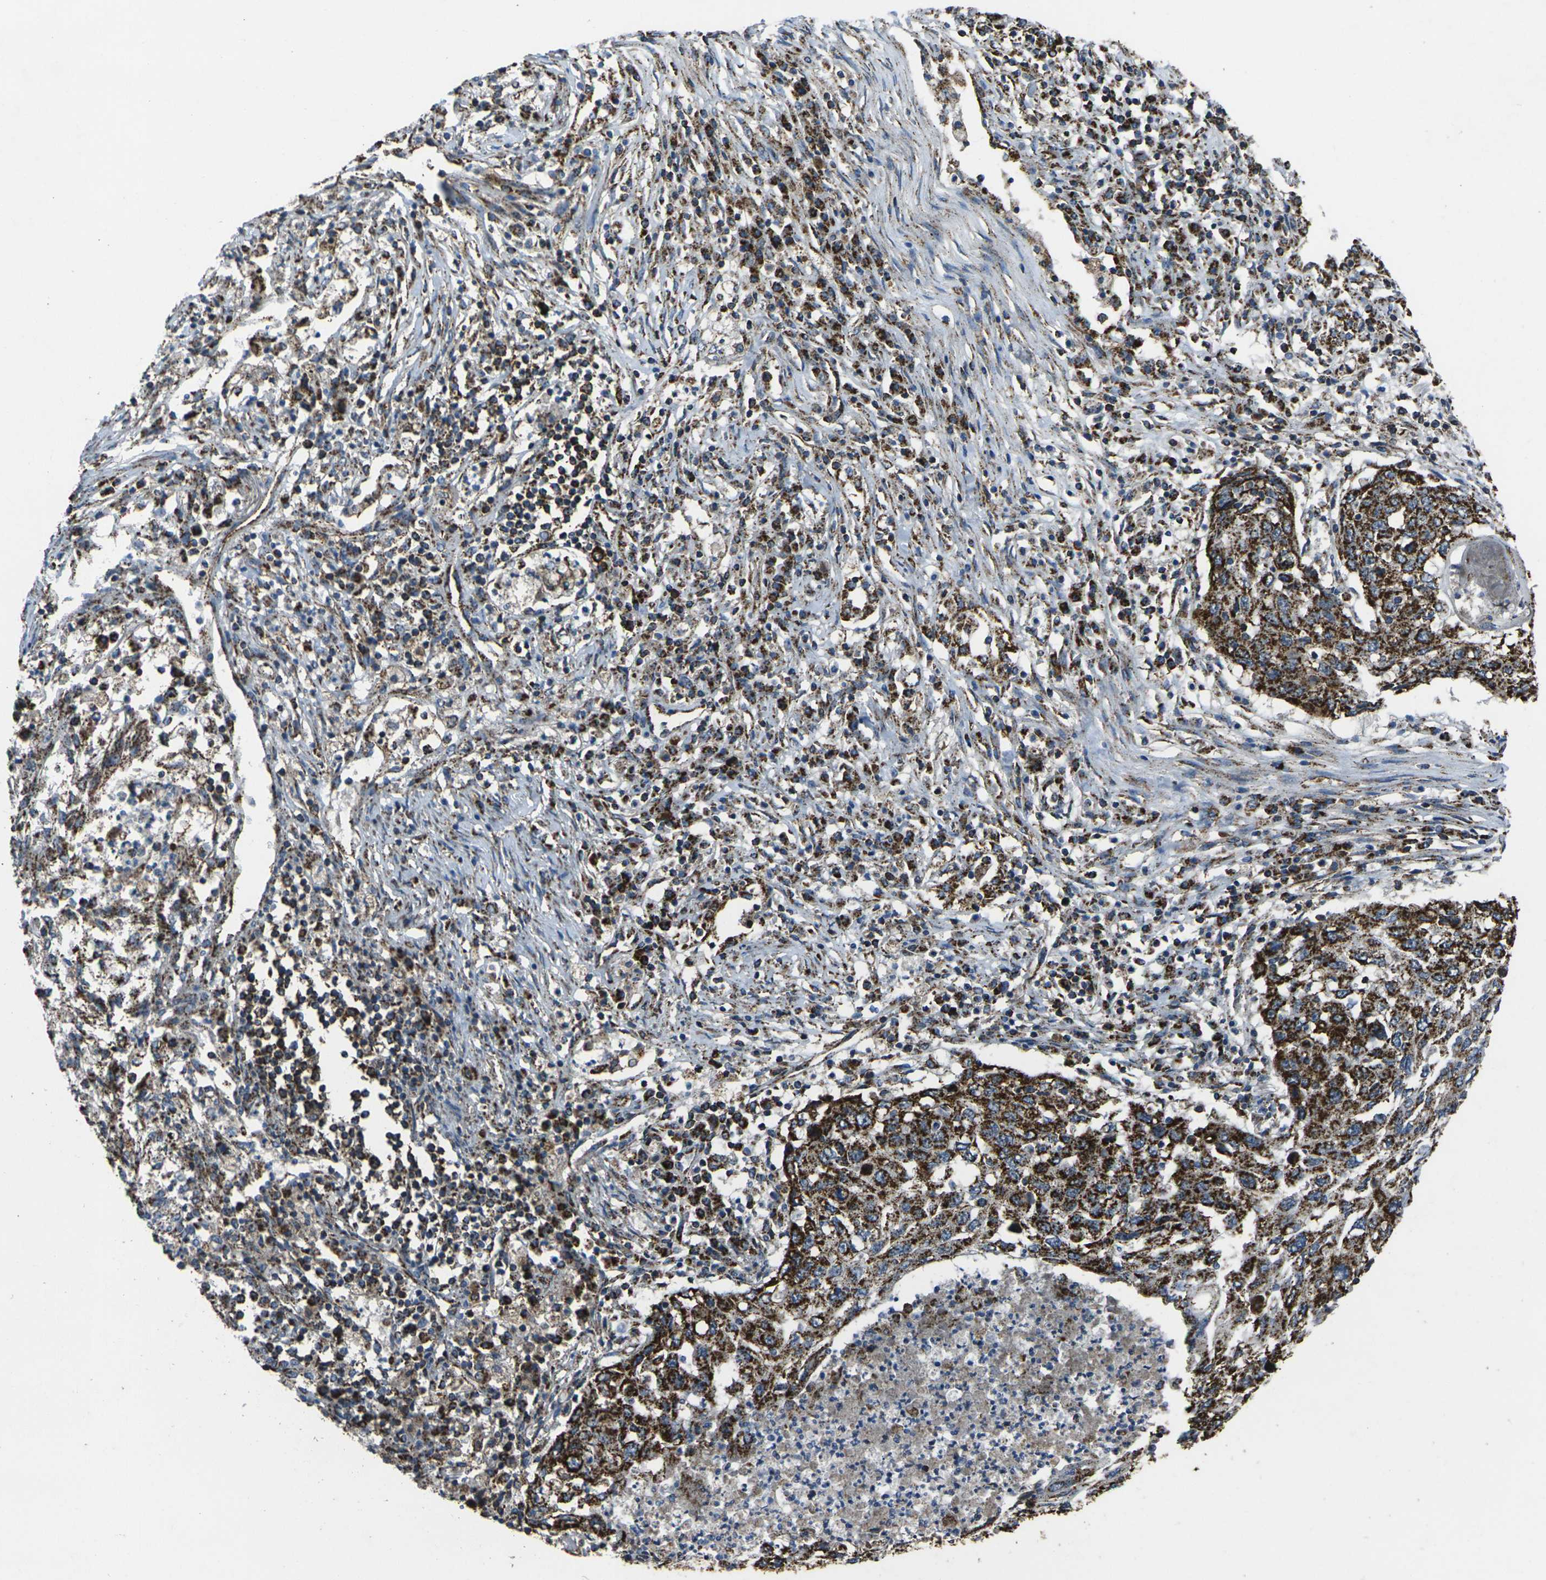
{"staining": {"intensity": "strong", "quantity": ">75%", "location": "cytoplasmic/membranous"}, "tissue": "lung cancer", "cell_type": "Tumor cells", "image_type": "cancer", "snomed": [{"axis": "morphology", "description": "Squamous cell carcinoma, NOS"}, {"axis": "topography", "description": "Lung"}], "caption": "Immunohistochemistry (IHC) (DAB (3,3'-diaminobenzidine)) staining of human lung cancer shows strong cytoplasmic/membranous protein expression in approximately >75% of tumor cells.", "gene": "KLHL5", "patient": {"sex": "female", "age": 63}}